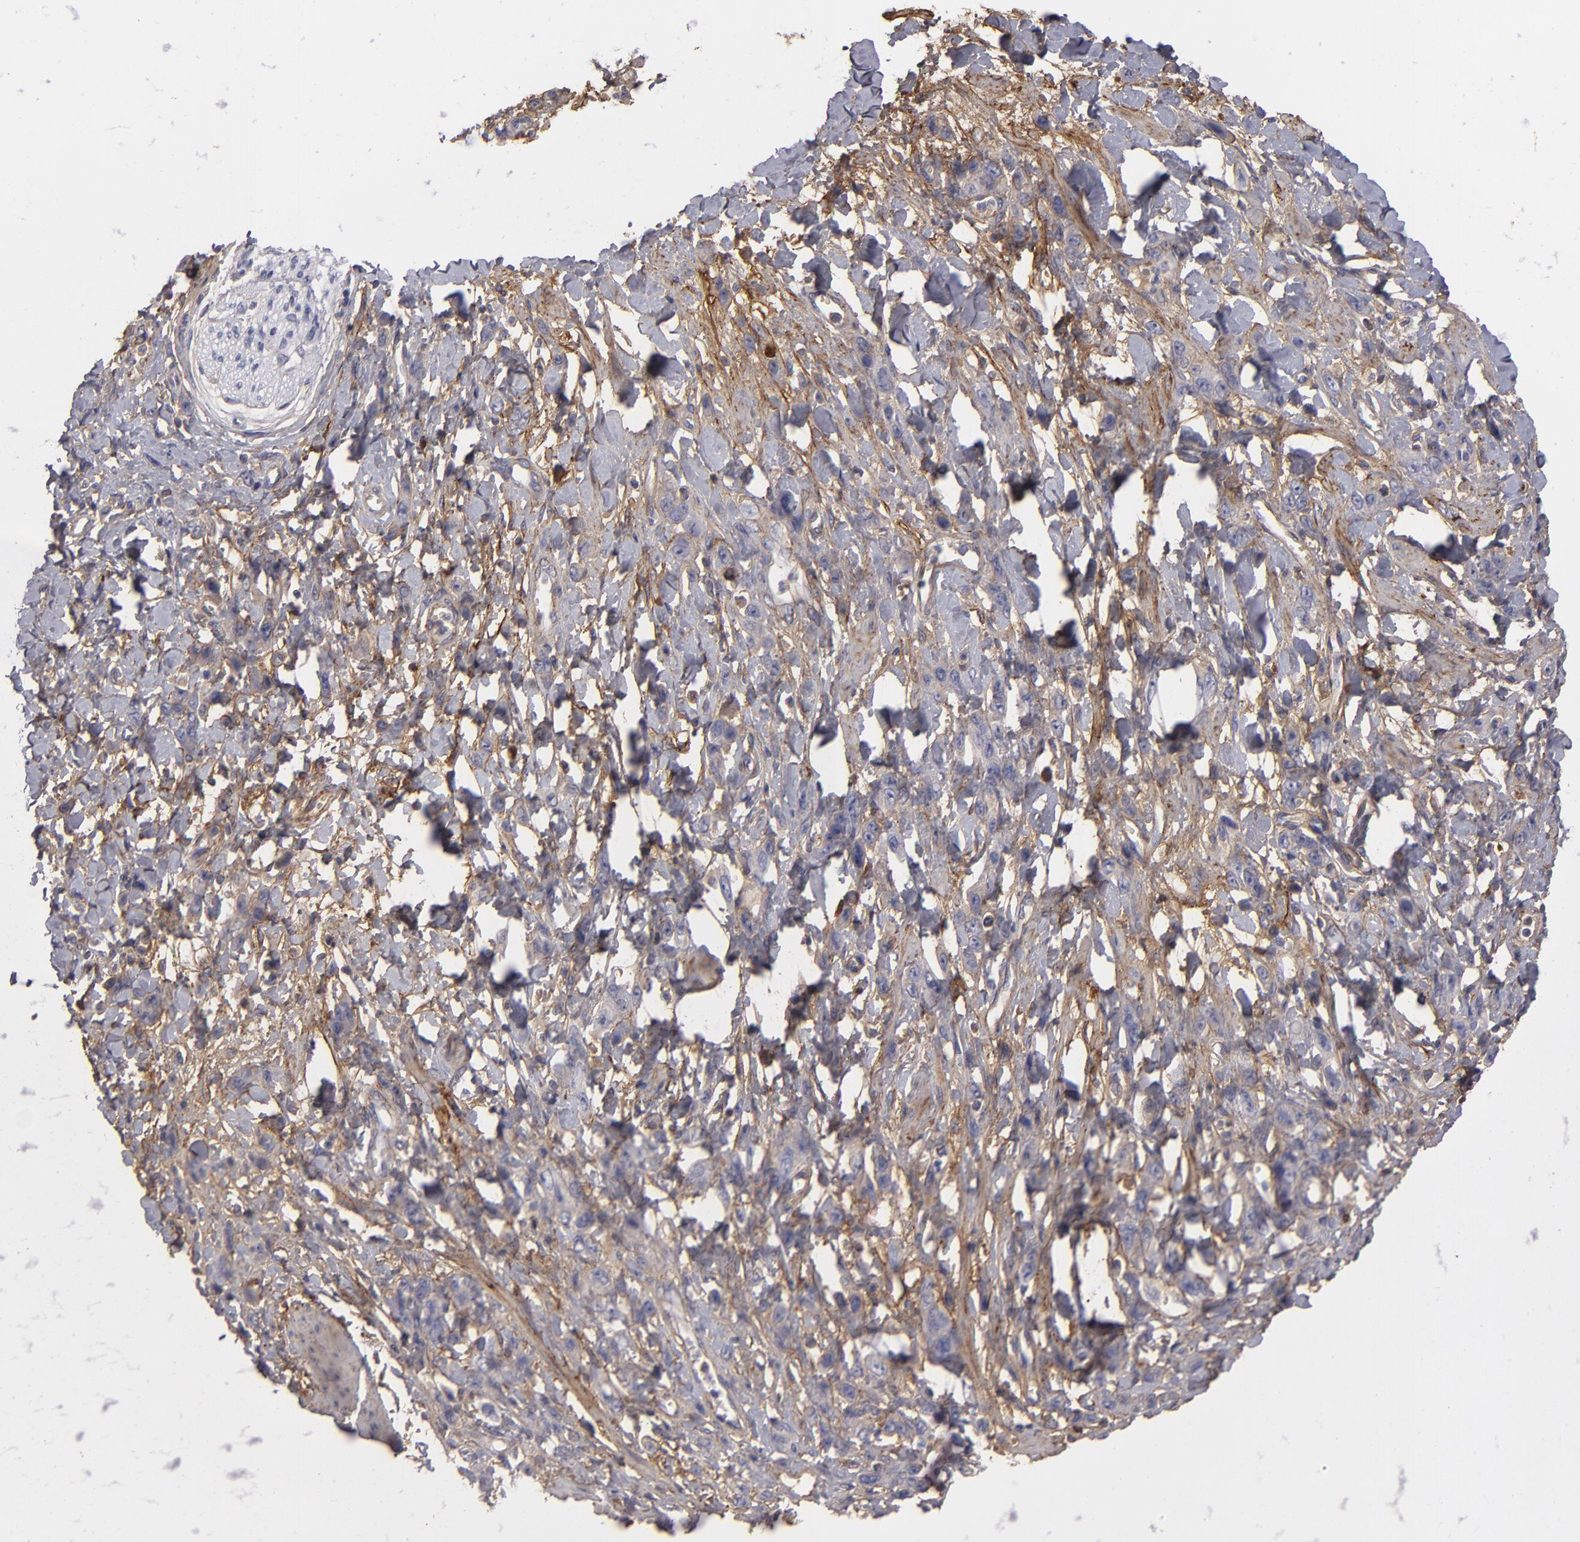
{"staining": {"intensity": "negative", "quantity": "none", "location": "none"}, "tissue": "stomach cancer", "cell_type": "Tumor cells", "image_type": "cancer", "snomed": [{"axis": "morphology", "description": "Normal tissue, NOS"}, {"axis": "morphology", "description": "Adenocarcinoma, NOS"}, {"axis": "topography", "description": "Stomach"}], "caption": "This is an immunohistochemistry histopathology image of human adenocarcinoma (stomach). There is no positivity in tumor cells.", "gene": "FBLN1", "patient": {"sex": "male", "age": 82}}